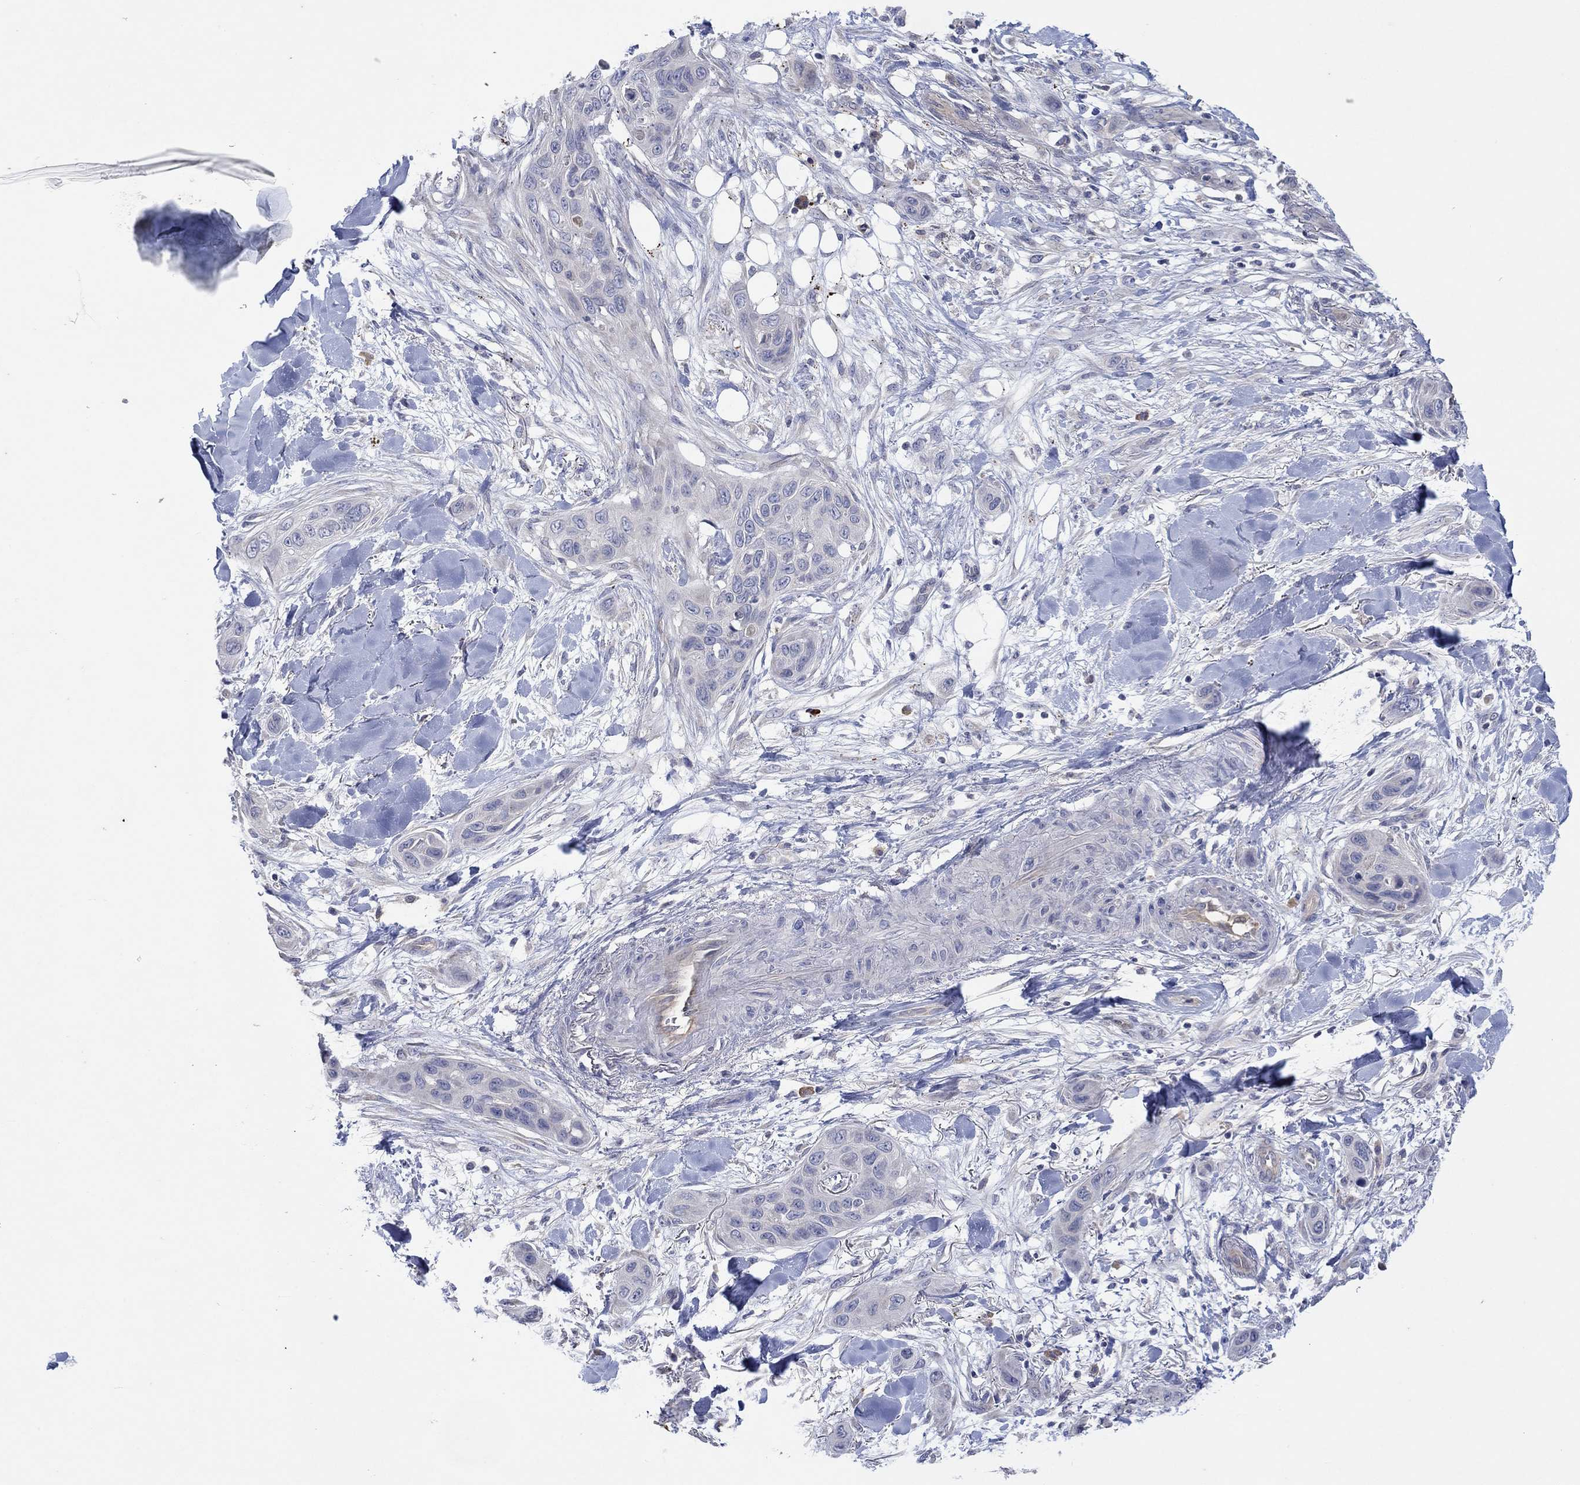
{"staining": {"intensity": "negative", "quantity": "none", "location": "none"}, "tissue": "skin cancer", "cell_type": "Tumor cells", "image_type": "cancer", "snomed": [{"axis": "morphology", "description": "Squamous cell carcinoma, NOS"}, {"axis": "topography", "description": "Skin"}], "caption": "The photomicrograph displays no significant positivity in tumor cells of squamous cell carcinoma (skin). The staining is performed using DAB (3,3'-diaminobenzidine) brown chromogen with nuclei counter-stained in using hematoxylin.", "gene": "PLCL2", "patient": {"sex": "male", "age": 78}}